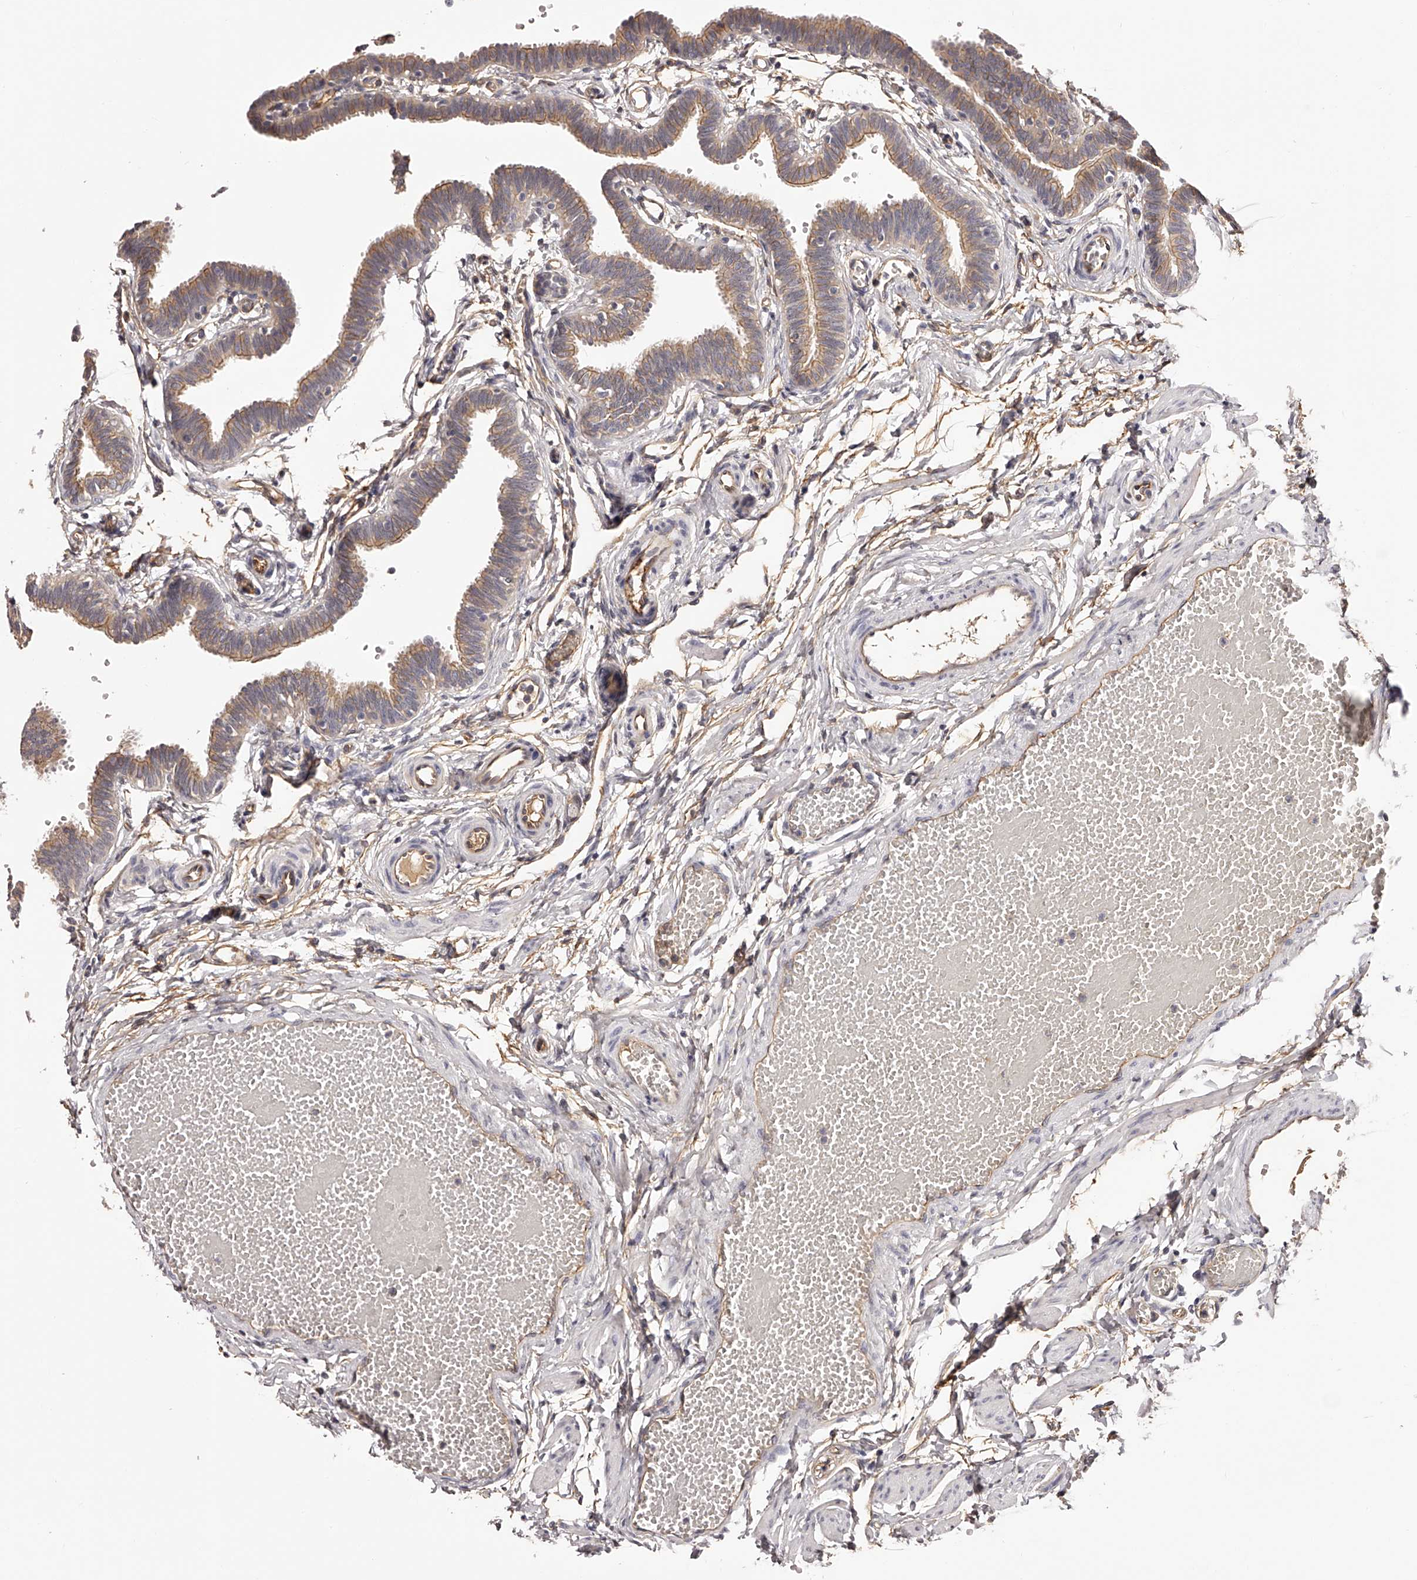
{"staining": {"intensity": "weak", "quantity": "25%-75%", "location": "cytoplasmic/membranous"}, "tissue": "fallopian tube", "cell_type": "Glandular cells", "image_type": "normal", "snomed": [{"axis": "morphology", "description": "Normal tissue, NOS"}, {"axis": "topography", "description": "Fallopian tube"}, {"axis": "topography", "description": "Ovary"}], "caption": "IHC histopathology image of benign fallopian tube: fallopian tube stained using IHC exhibits low levels of weak protein expression localized specifically in the cytoplasmic/membranous of glandular cells, appearing as a cytoplasmic/membranous brown color.", "gene": "LTV1", "patient": {"sex": "female", "age": 23}}